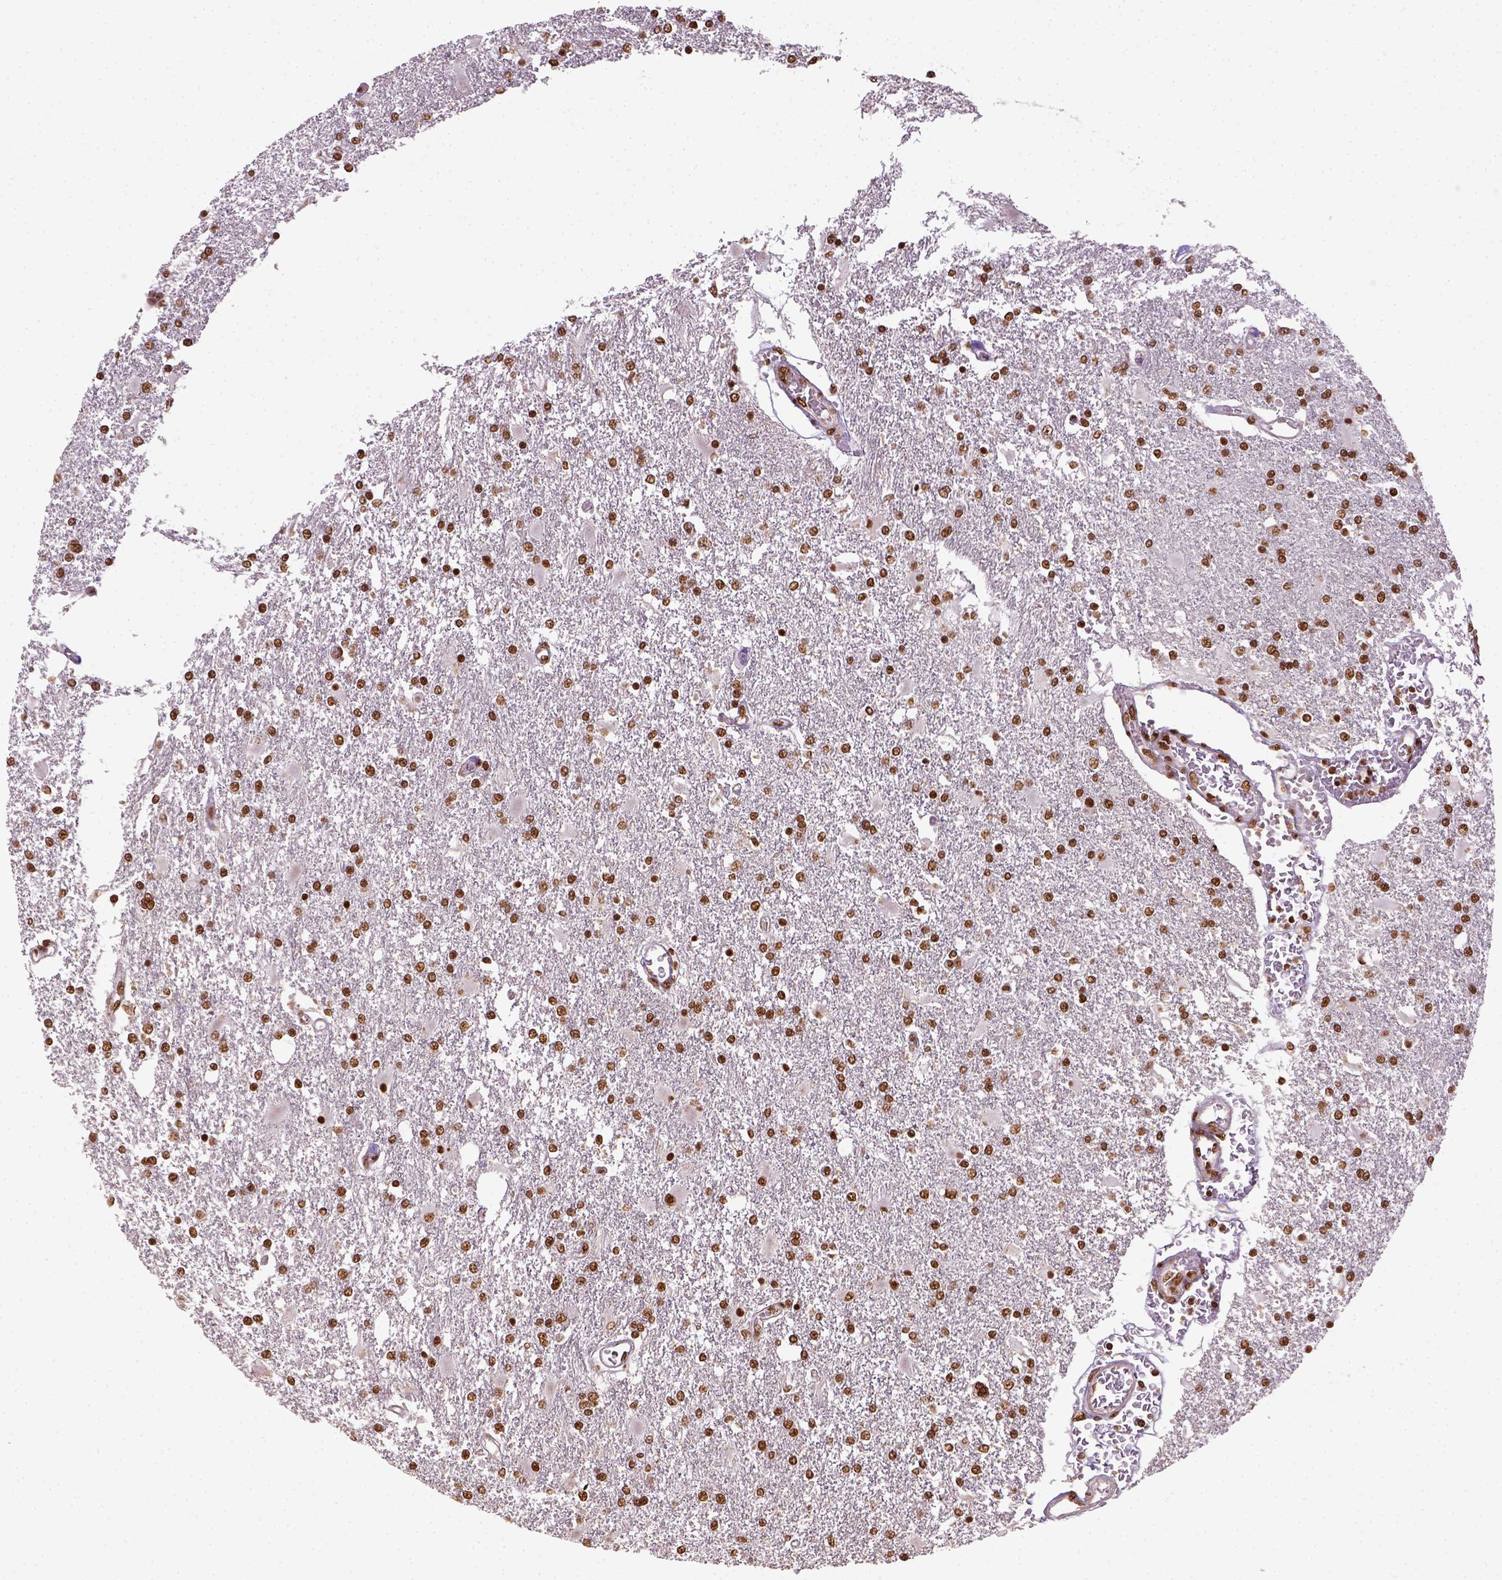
{"staining": {"intensity": "strong", "quantity": ">75%", "location": "nuclear"}, "tissue": "glioma", "cell_type": "Tumor cells", "image_type": "cancer", "snomed": [{"axis": "morphology", "description": "Glioma, malignant, High grade"}, {"axis": "topography", "description": "Cerebral cortex"}], "caption": "Tumor cells show high levels of strong nuclear expression in approximately >75% of cells in human high-grade glioma (malignant).", "gene": "CCAR1", "patient": {"sex": "male", "age": 79}}